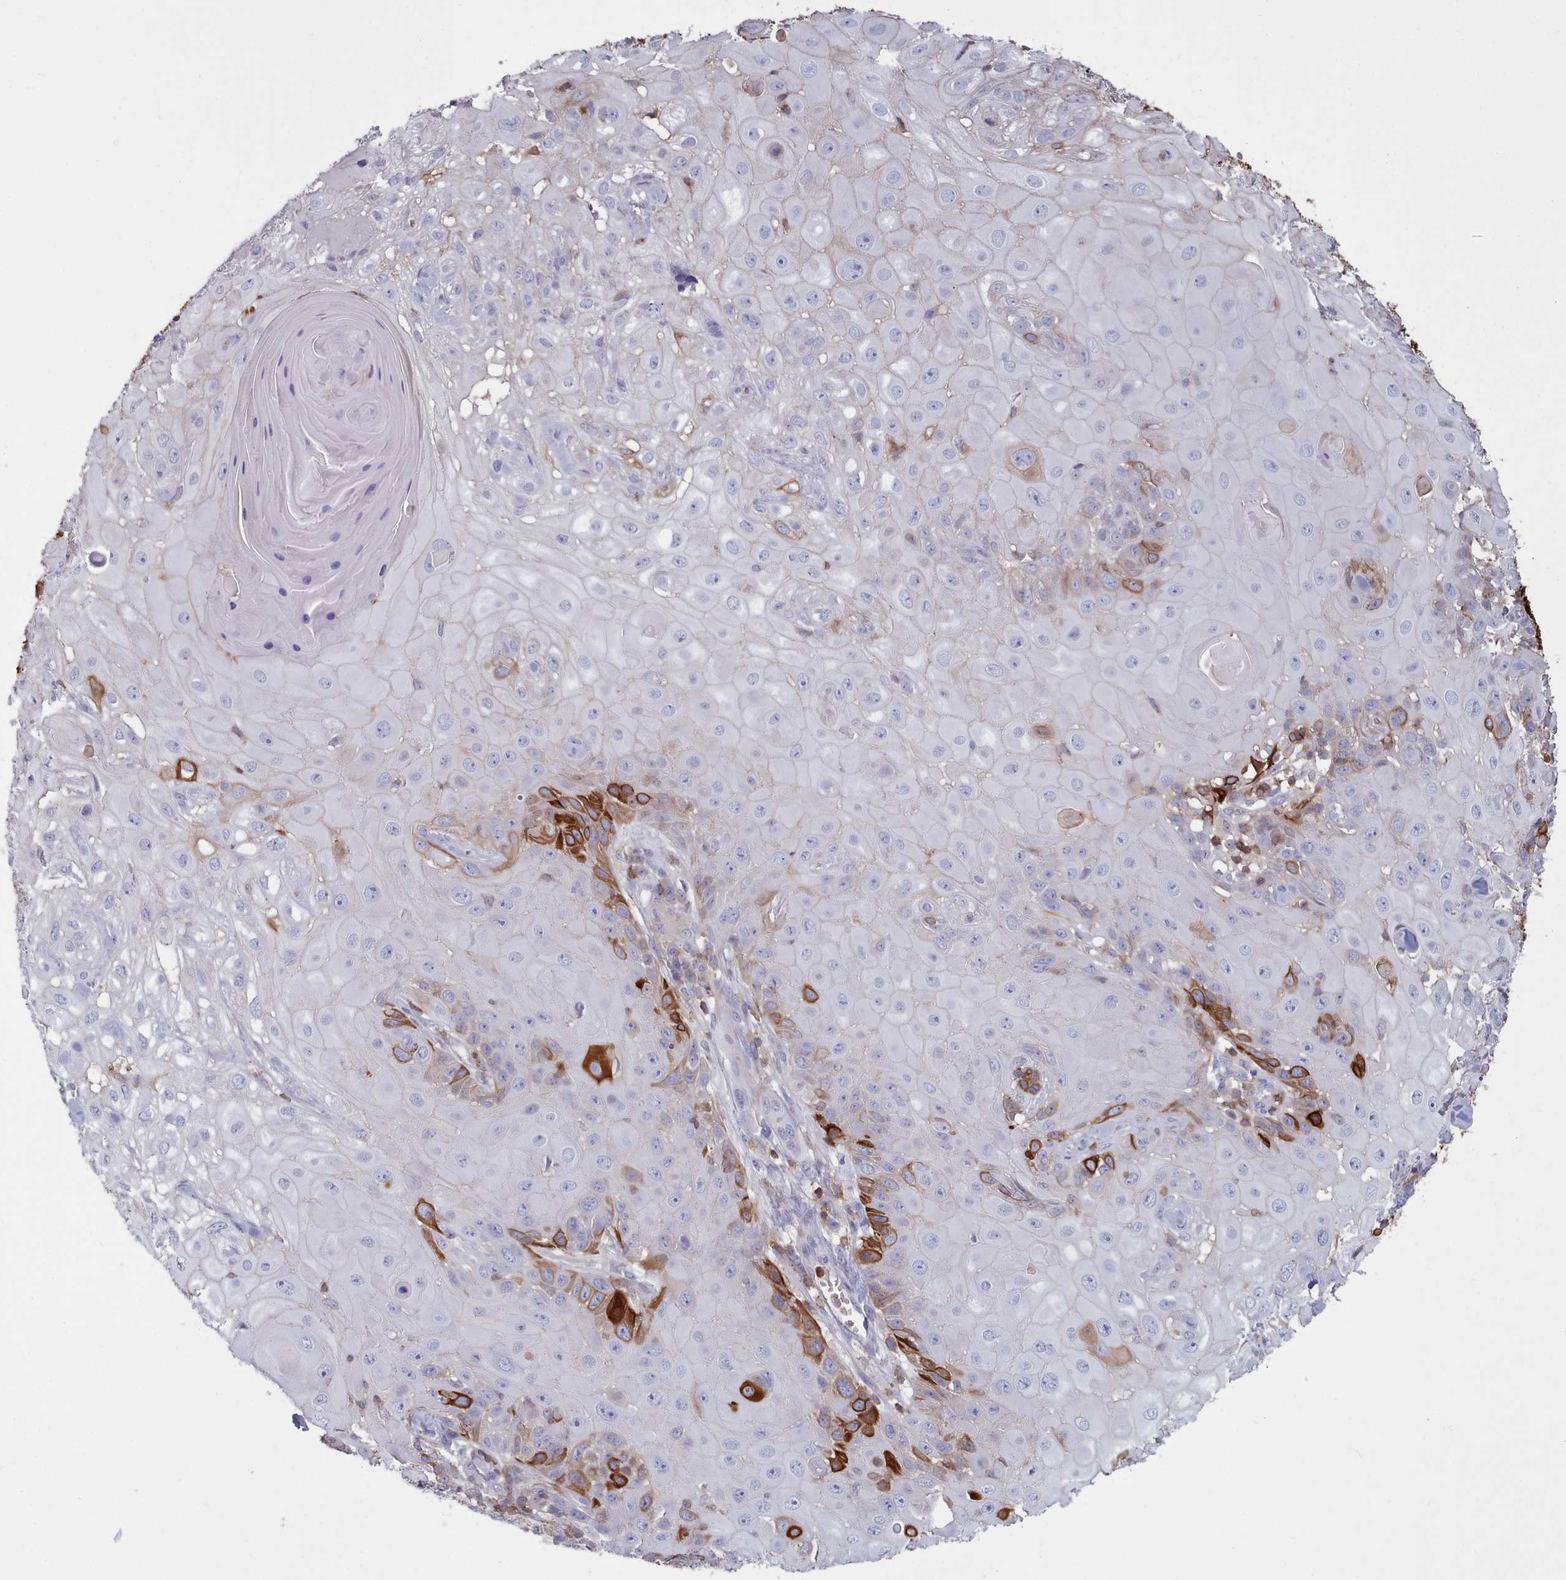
{"staining": {"intensity": "strong", "quantity": "<25%", "location": "cytoplasmic/membranous"}, "tissue": "skin cancer", "cell_type": "Tumor cells", "image_type": "cancer", "snomed": [{"axis": "morphology", "description": "Normal tissue, NOS"}, {"axis": "morphology", "description": "Squamous cell carcinoma, NOS"}, {"axis": "topography", "description": "Skin"}, {"axis": "topography", "description": "Cartilage tissue"}], "caption": "Skin cancer (squamous cell carcinoma) stained with a protein marker displays strong staining in tumor cells.", "gene": "RAC2", "patient": {"sex": "female", "age": 79}}